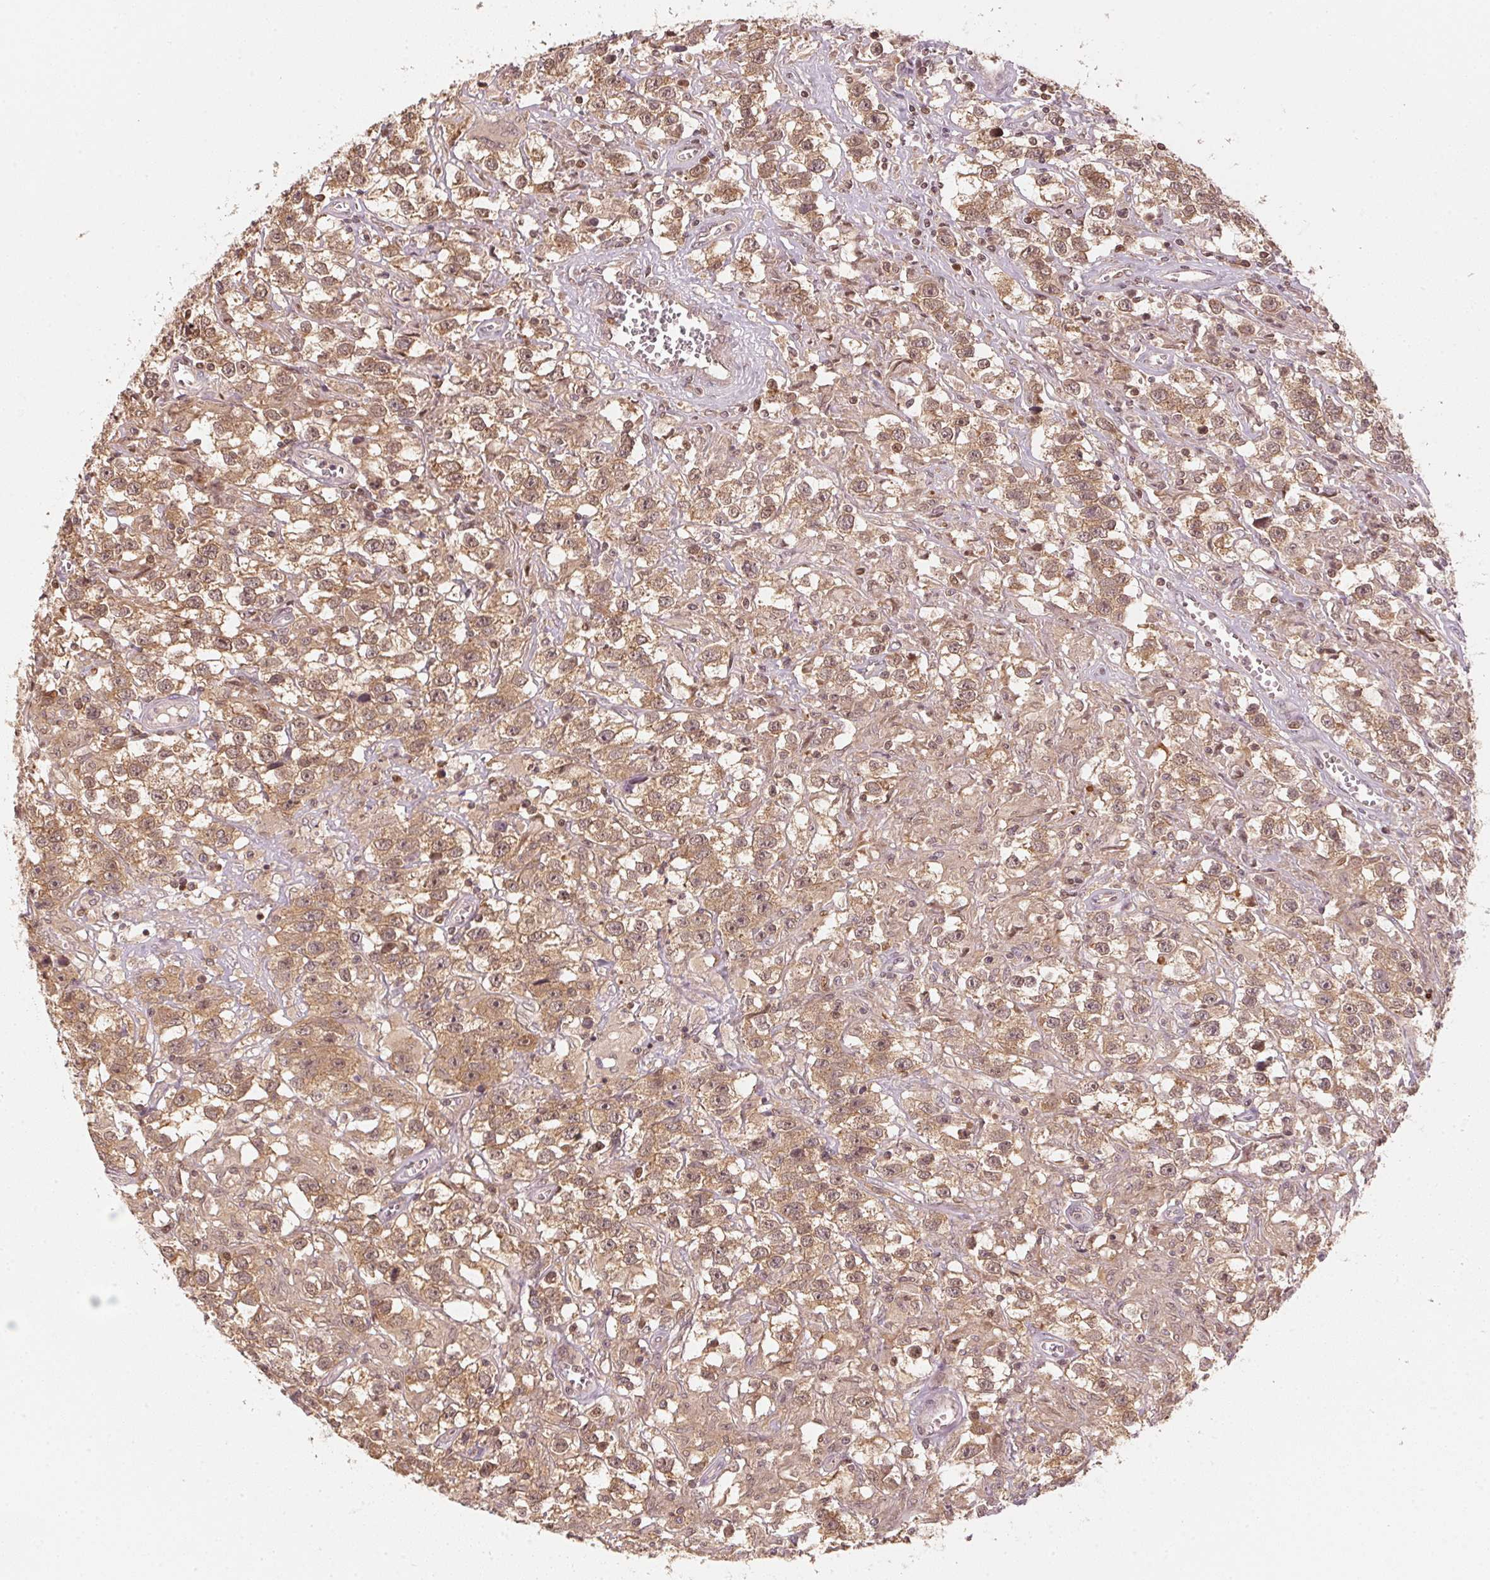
{"staining": {"intensity": "moderate", "quantity": ">75%", "location": "cytoplasmic/membranous,nuclear"}, "tissue": "testis cancer", "cell_type": "Tumor cells", "image_type": "cancer", "snomed": [{"axis": "morphology", "description": "Seminoma, NOS"}, {"axis": "topography", "description": "Testis"}], "caption": "Testis cancer (seminoma) was stained to show a protein in brown. There is medium levels of moderate cytoplasmic/membranous and nuclear staining in approximately >75% of tumor cells. Using DAB (3,3'-diaminobenzidine) (brown) and hematoxylin (blue) stains, captured at high magnification using brightfield microscopy.", "gene": "UBE2L3", "patient": {"sex": "male", "age": 43}}